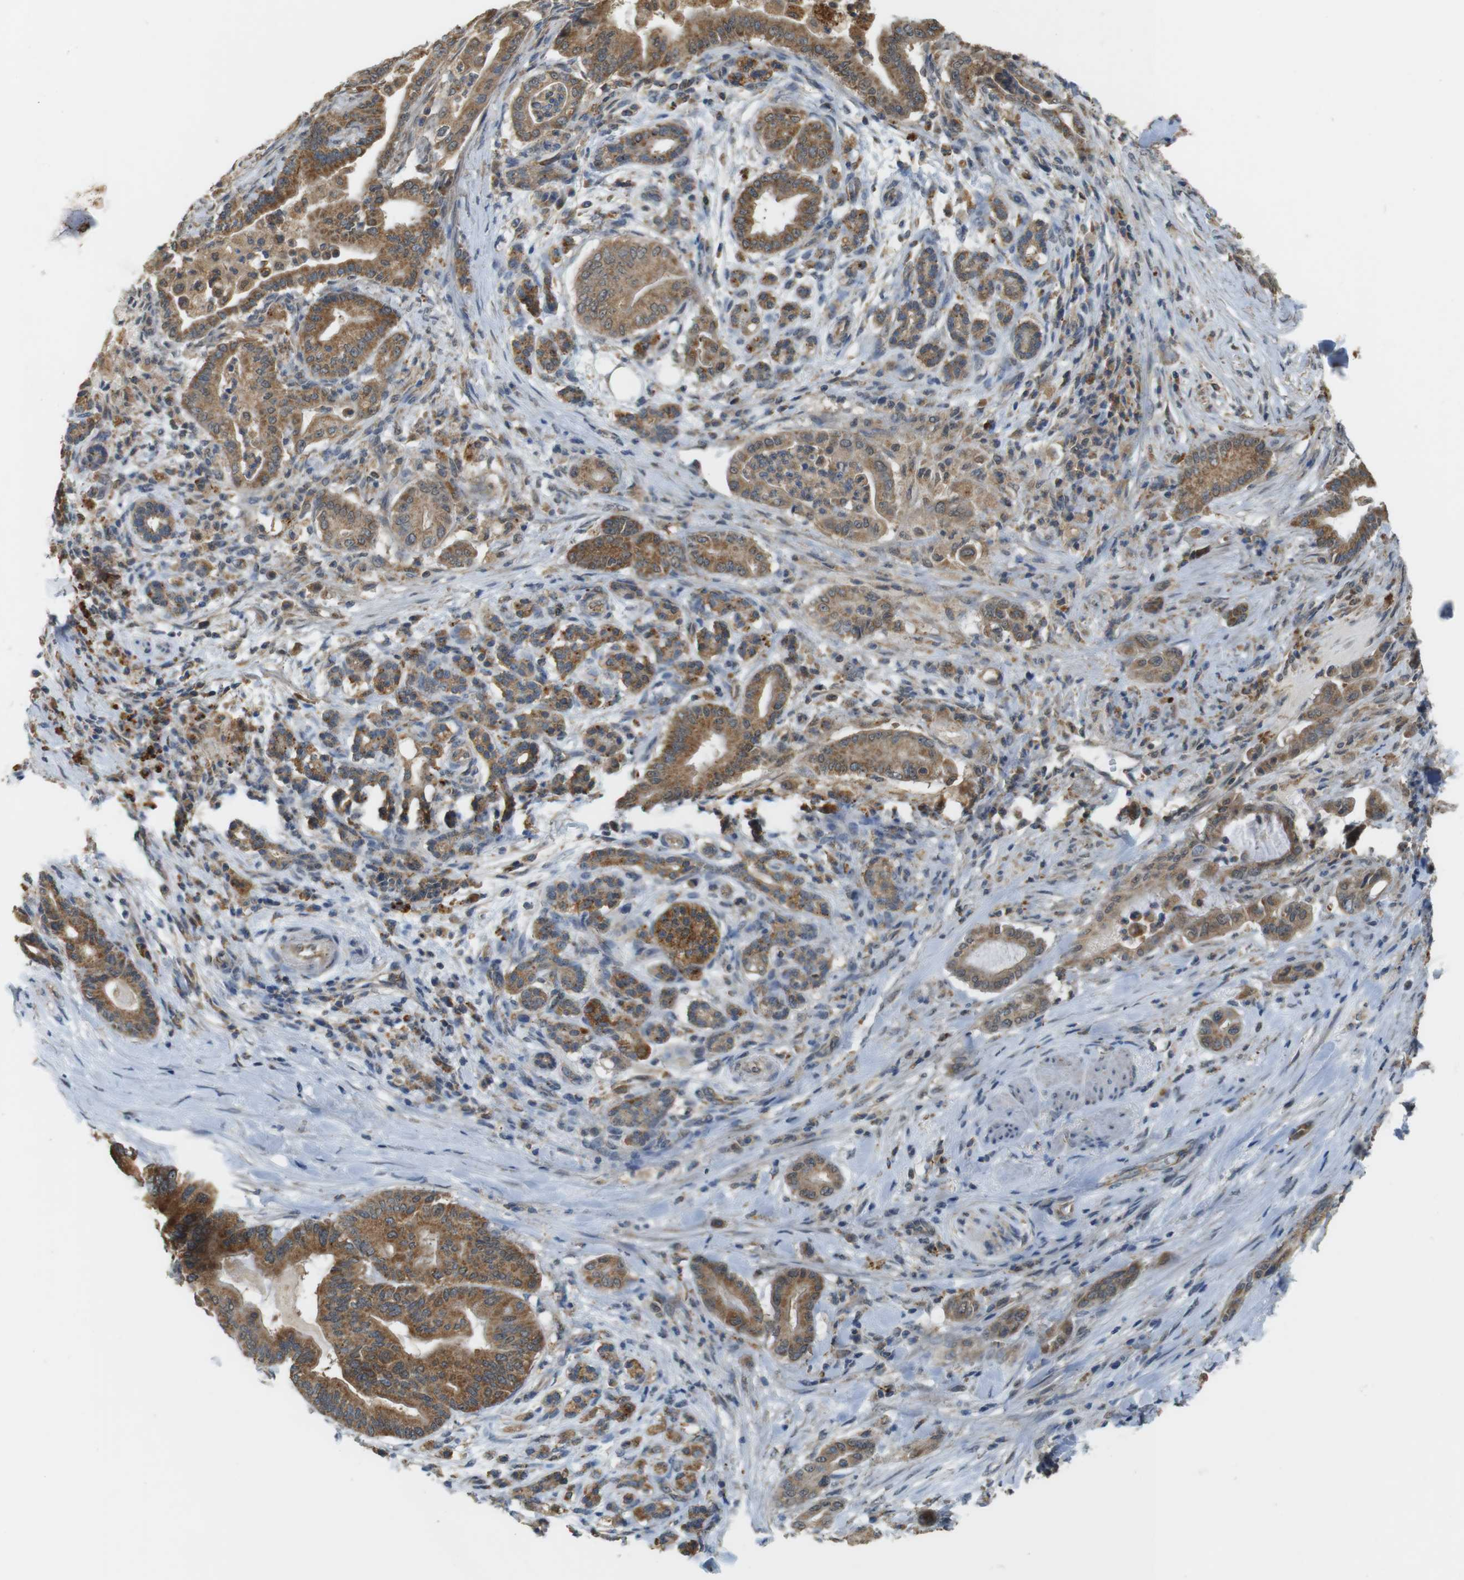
{"staining": {"intensity": "moderate", "quantity": ">75%", "location": "cytoplasmic/membranous"}, "tissue": "pancreatic cancer", "cell_type": "Tumor cells", "image_type": "cancer", "snomed": [{"axis": "morphology", "description": "Normal tissue, NOS"}, {"axis": "morphology", "description": "Adenocarcinoma, NOS"}, {"axis": "topography", "description": "Pancreas"}], "caption": "Brown immunohistochemical staining in human pancreatic cancer (adenocarcinoma) reveals moderate cytoplasmic/membranous expression in approximately >75% of tumor cells.", "gene": "BRI3BP", "patient": {"sex": "male", "age": 63}}